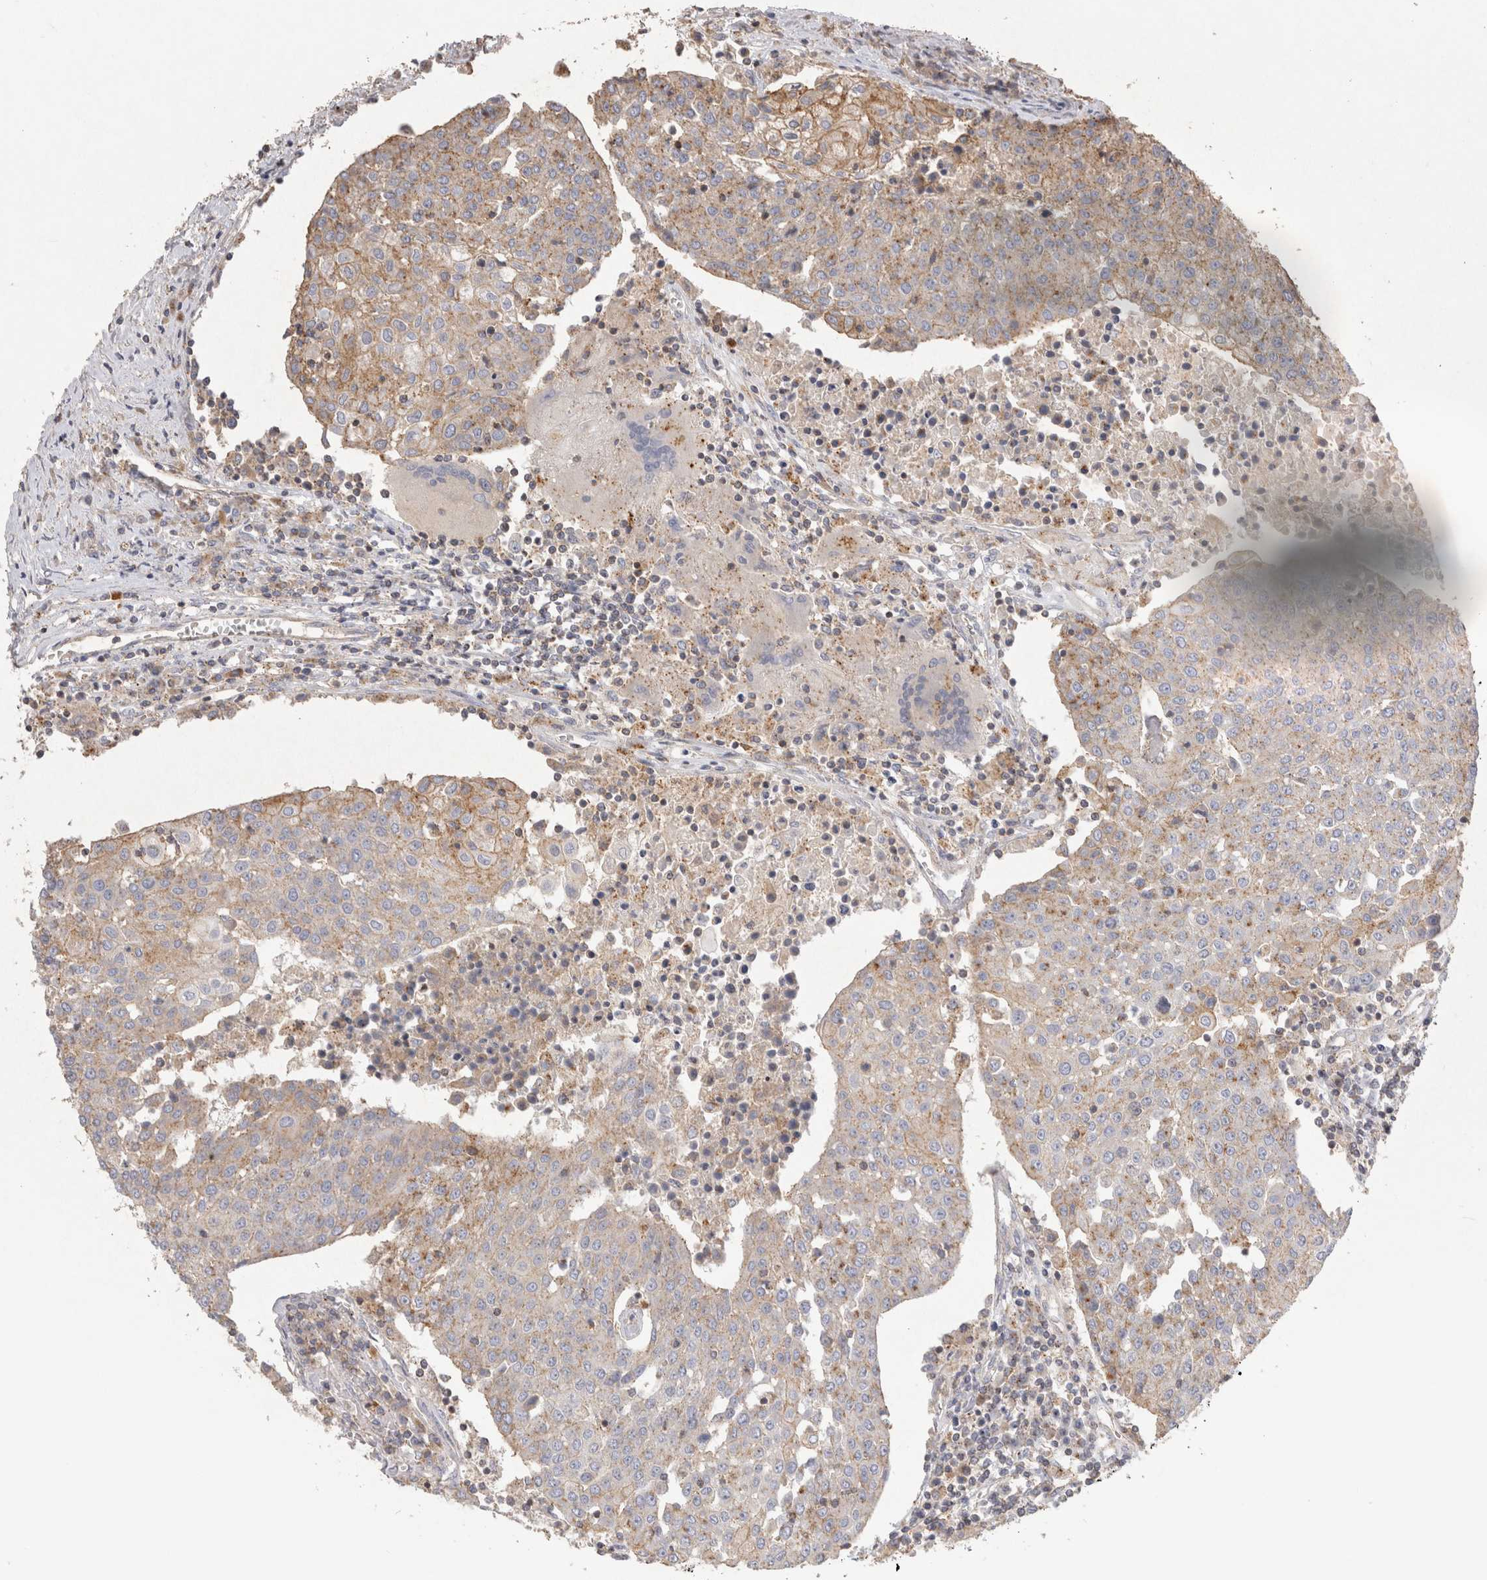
{"staining": {"intensity": "weak", "quantity": ">75%", "location": "cytoplasmic/membranous"}, "tissue": "urothelial cancer", "cell_type": "Tumor cells", "image_type": "cancer", "snomed": [{"axis": "morphology", "description": "Urothelial carcinoma, High grade"}, {"axis": "topography", "description": "Urinary bladder"}], "caption": "A brown stain highlights weak cytoplasmic/membranous positivity of a protein in urothelial cancer tumor cells. The staining was performed using DAB to visualize the protein expression in brown, while the nuclei were stained in blue with hematoxylin (Magnification: 20x).", "gene": "CHMP6", "patient": {"sex": "female", "age": 85}}